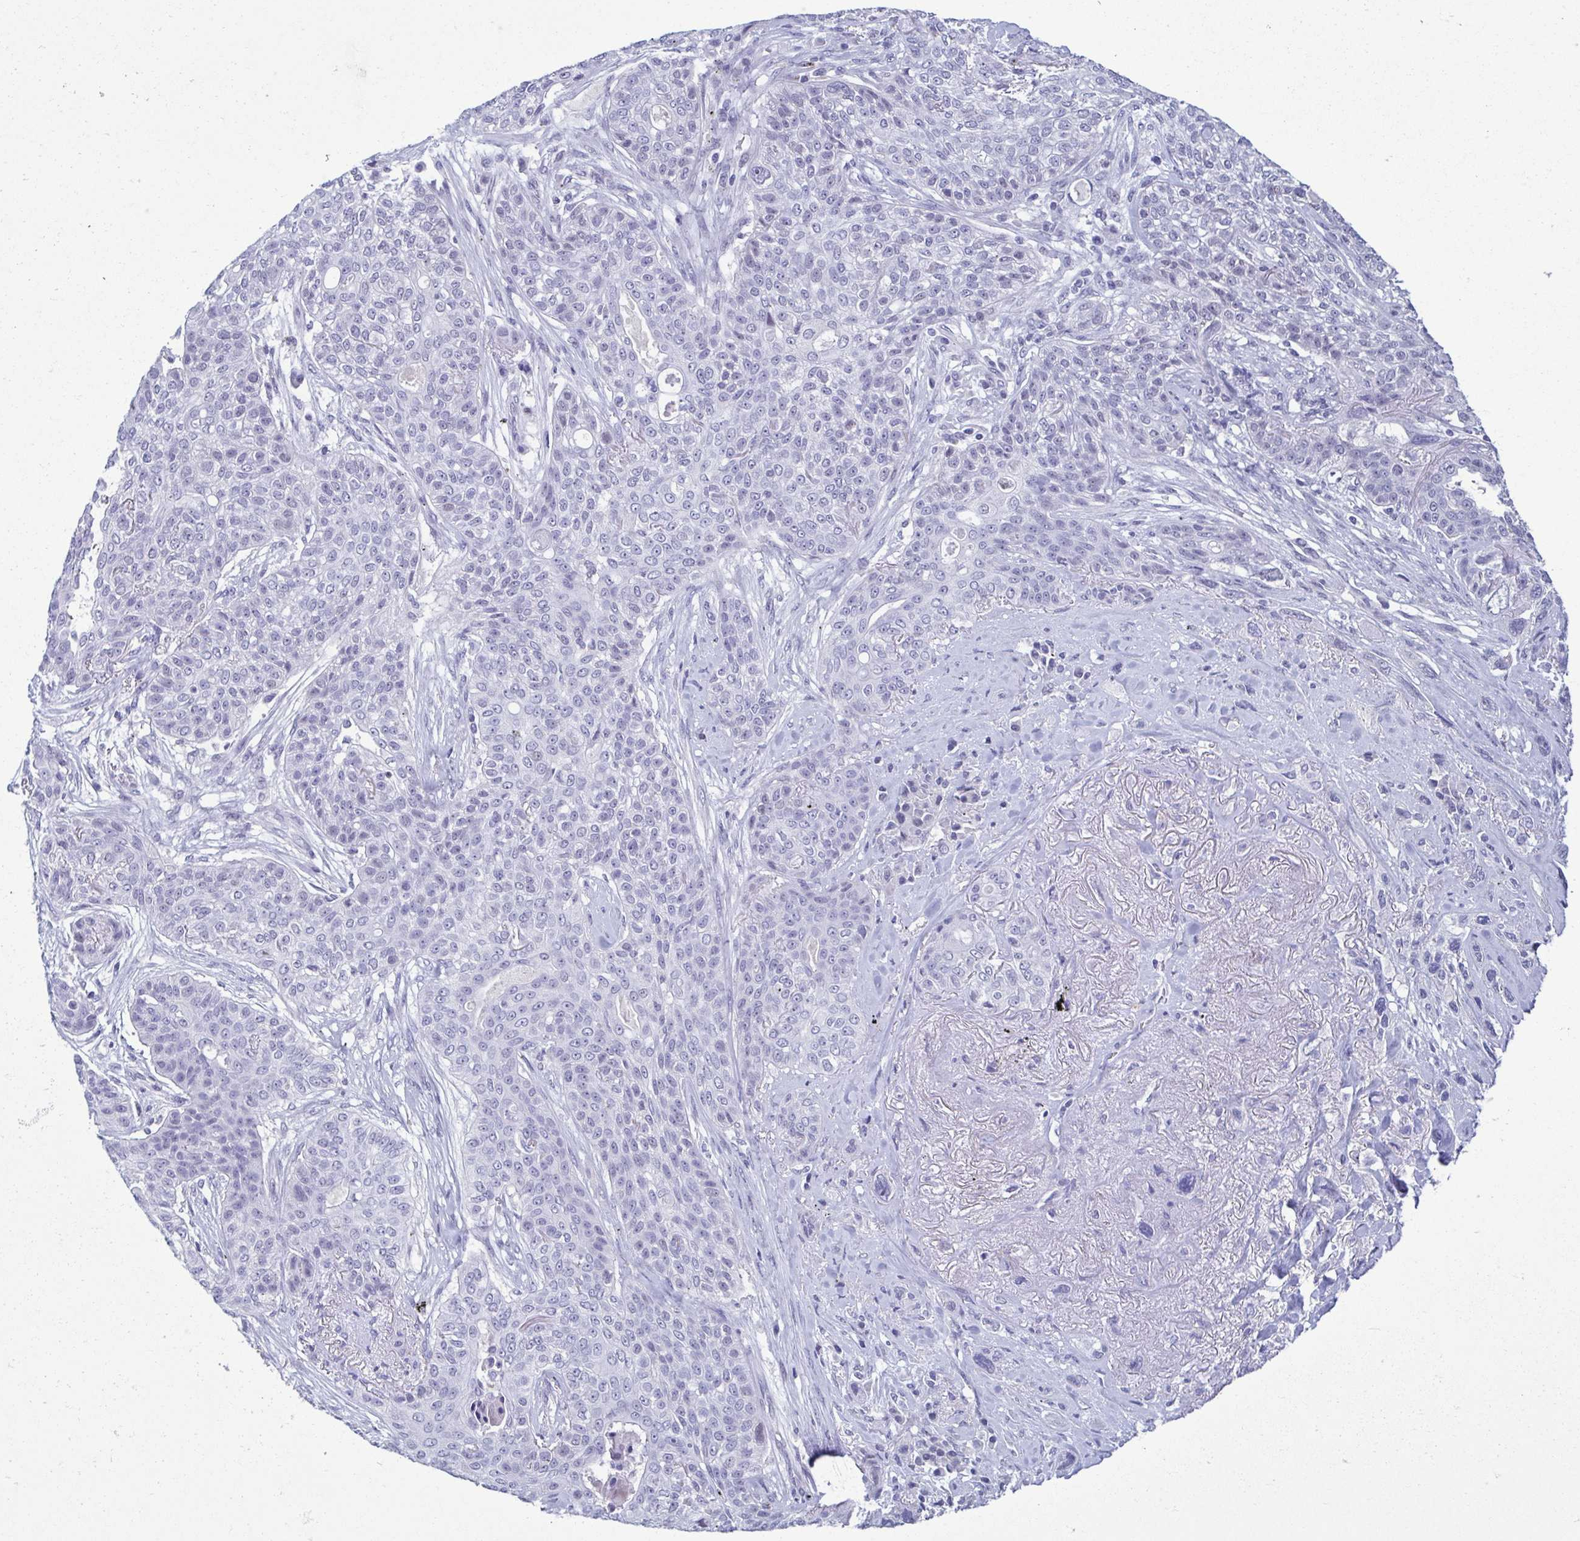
{"staining": {"intensity": "negative", "quantity": "none", "location": "none"}, "tissue": "lung cancer", "cell_type": "Tumor cells", "image_type": "cancer", "snomed": [{"axis": "morphology", "description": "Squamous cell carcinoma, NOS"}, {"axis": "topography", "description": "Lung"}], "caption": "A histopathology image of human squamous cell carcinoma (lung) is negative for staining in tumor cells.", "gene": "PERM1", "patient": {"sex": "female", "age": 70}}